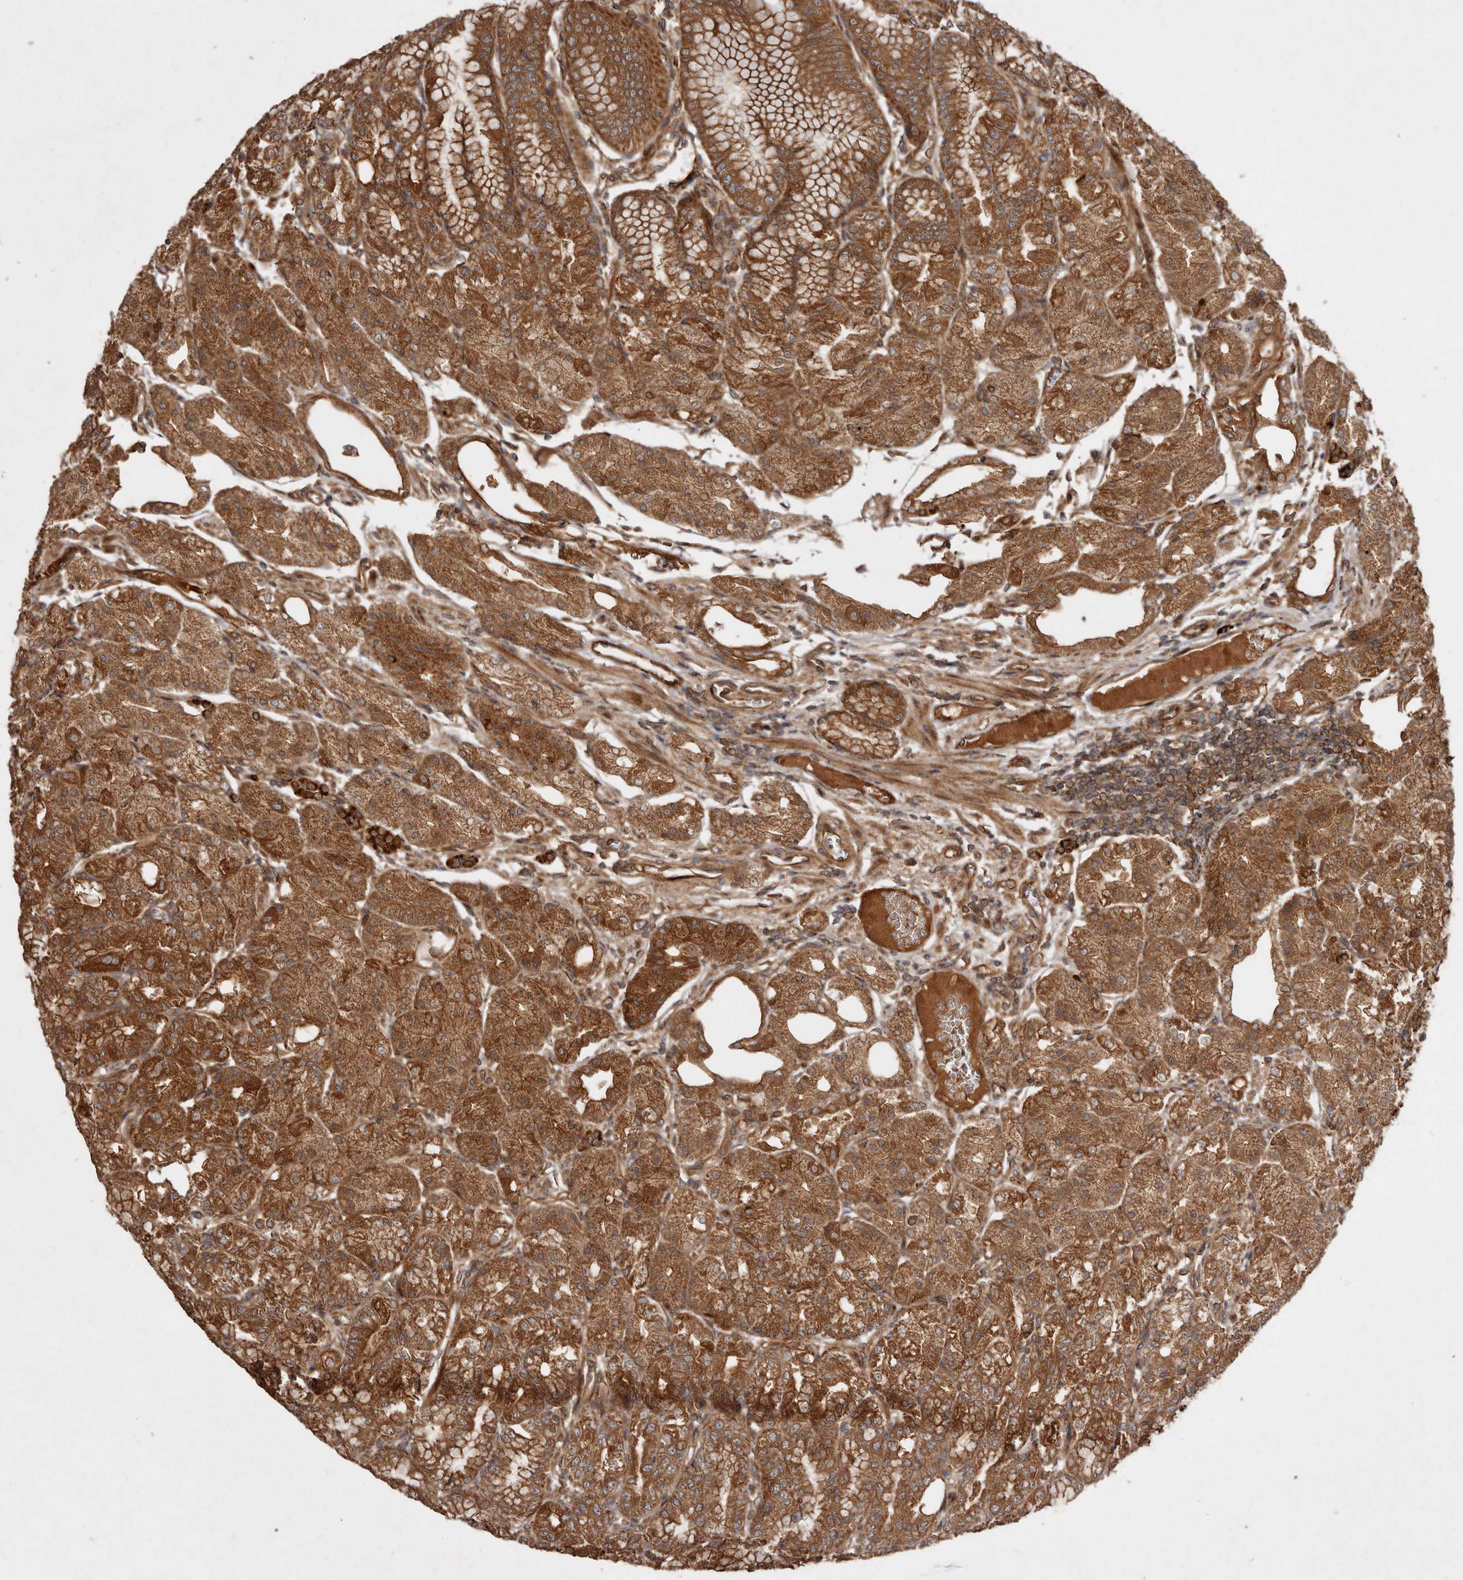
{"staining": {"intensity": "strong", "quantity": ">75%", "location": "cytoplasmic/membranous"}, "tissue": "stomach", "cell_type": "Glandular cells", "image_type": "normal", "snomed": [{"axis": "morphology", "description": "Normal tissue, NOS"}, {"axis": "topography", "description": "Stomach, lower"}], "caption": "Human stomach stained for a protein (brown) reveals strong cytoplasmic/membranous positive expression in approximately >75% of glandular cells.", "gene": "STK36", "patient": {"sex": "male", "age": 71}}